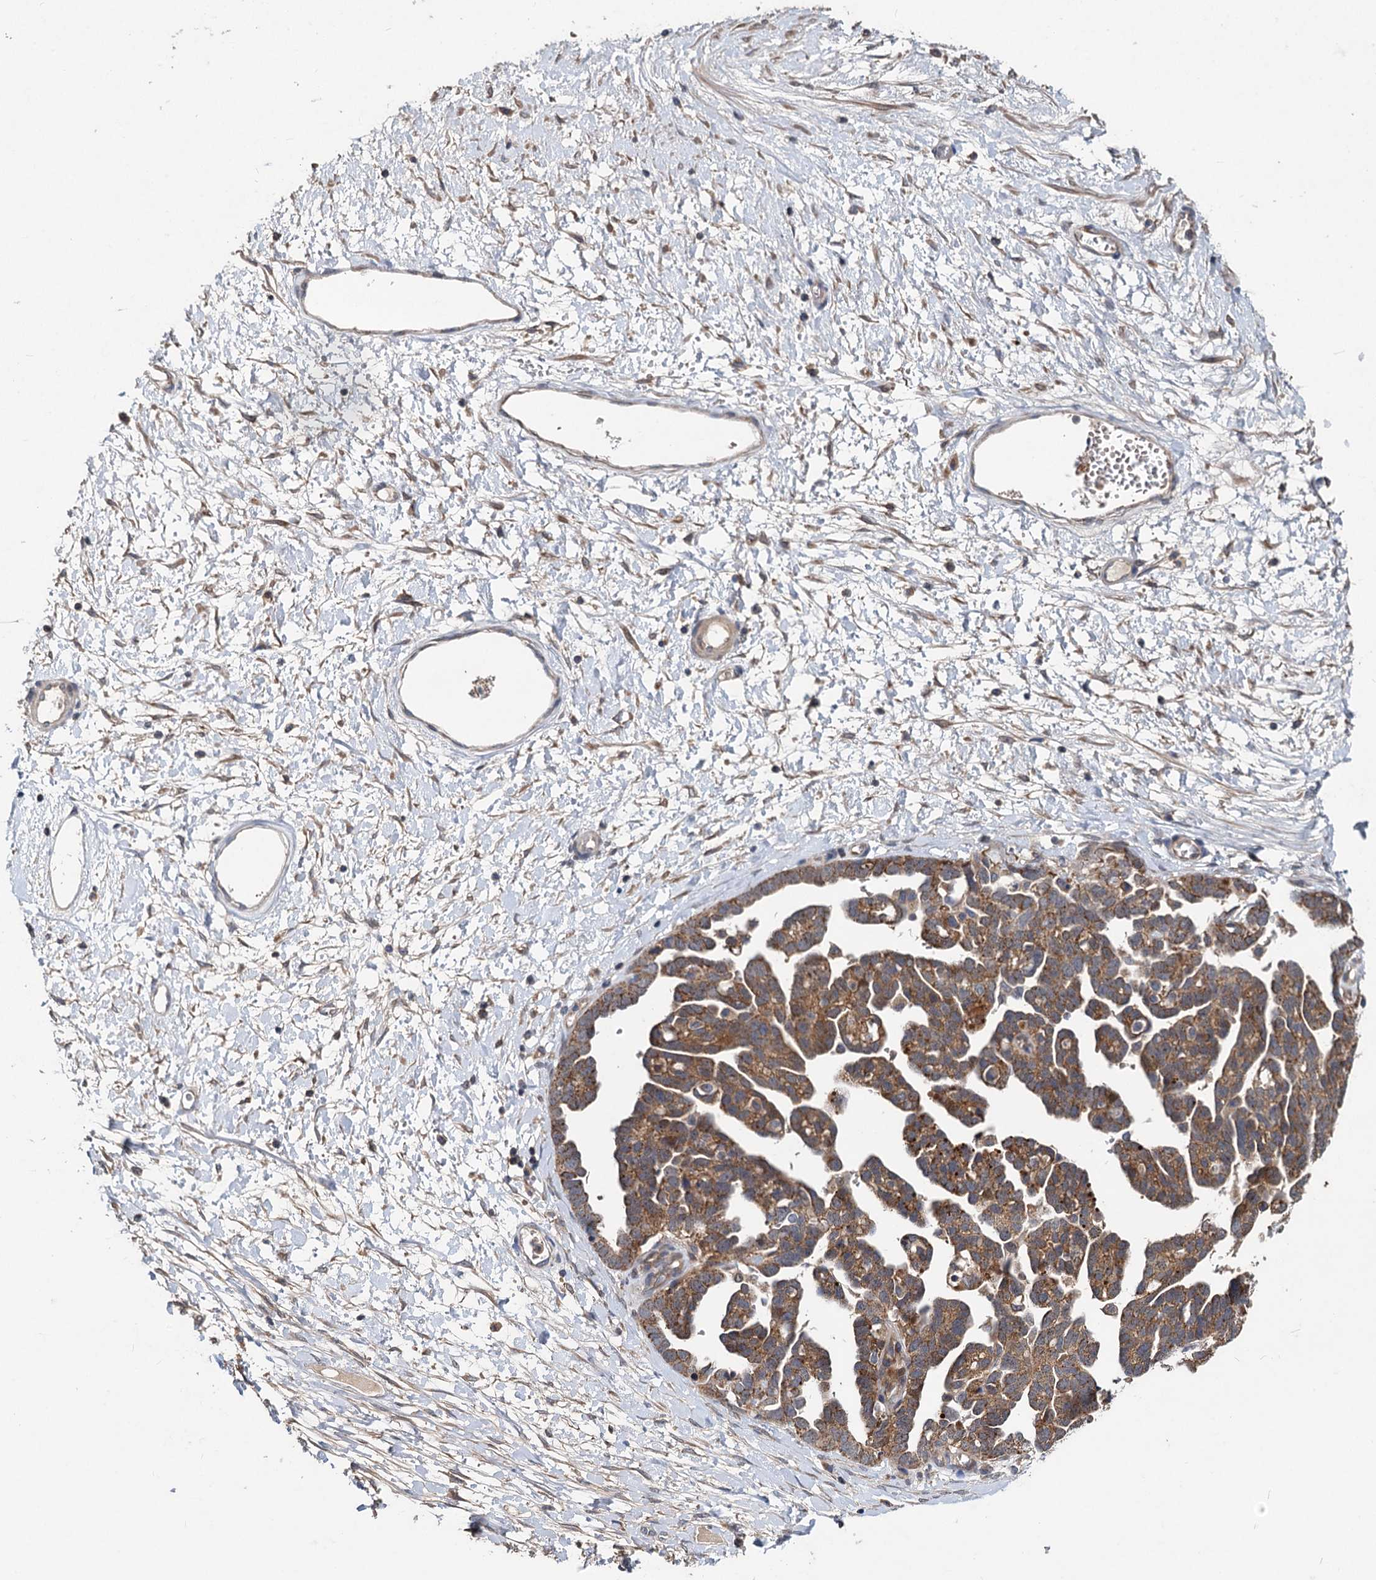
{"staining": {"intensity": "moderate", "quantity": ">75%", "location": "cytoplasmic/membranous"}, "tissue": "ovarian cancer", "cell_type": "Tumor cells", "image_type": "cancer", "snomed": [{"axis": "morphology", "description": "Cystadenocarcinoma, serous, NOS"}, {"axis": "topography", "description": "Ovary"}], "caption": "IHC micrograph of neoplastic tissue: human ovarian cancer (serous cystadenocarcinoma) stained using immunohistochemistry (IHC) shows medium levels of moderate protein expression localized specifically in the cytoplasmic/membranous of tumor cells, appearing as a cytoplasmic/membranous brown color.", "gene": "OTUB1", "patient": {"sex": "female", "age": 54}}